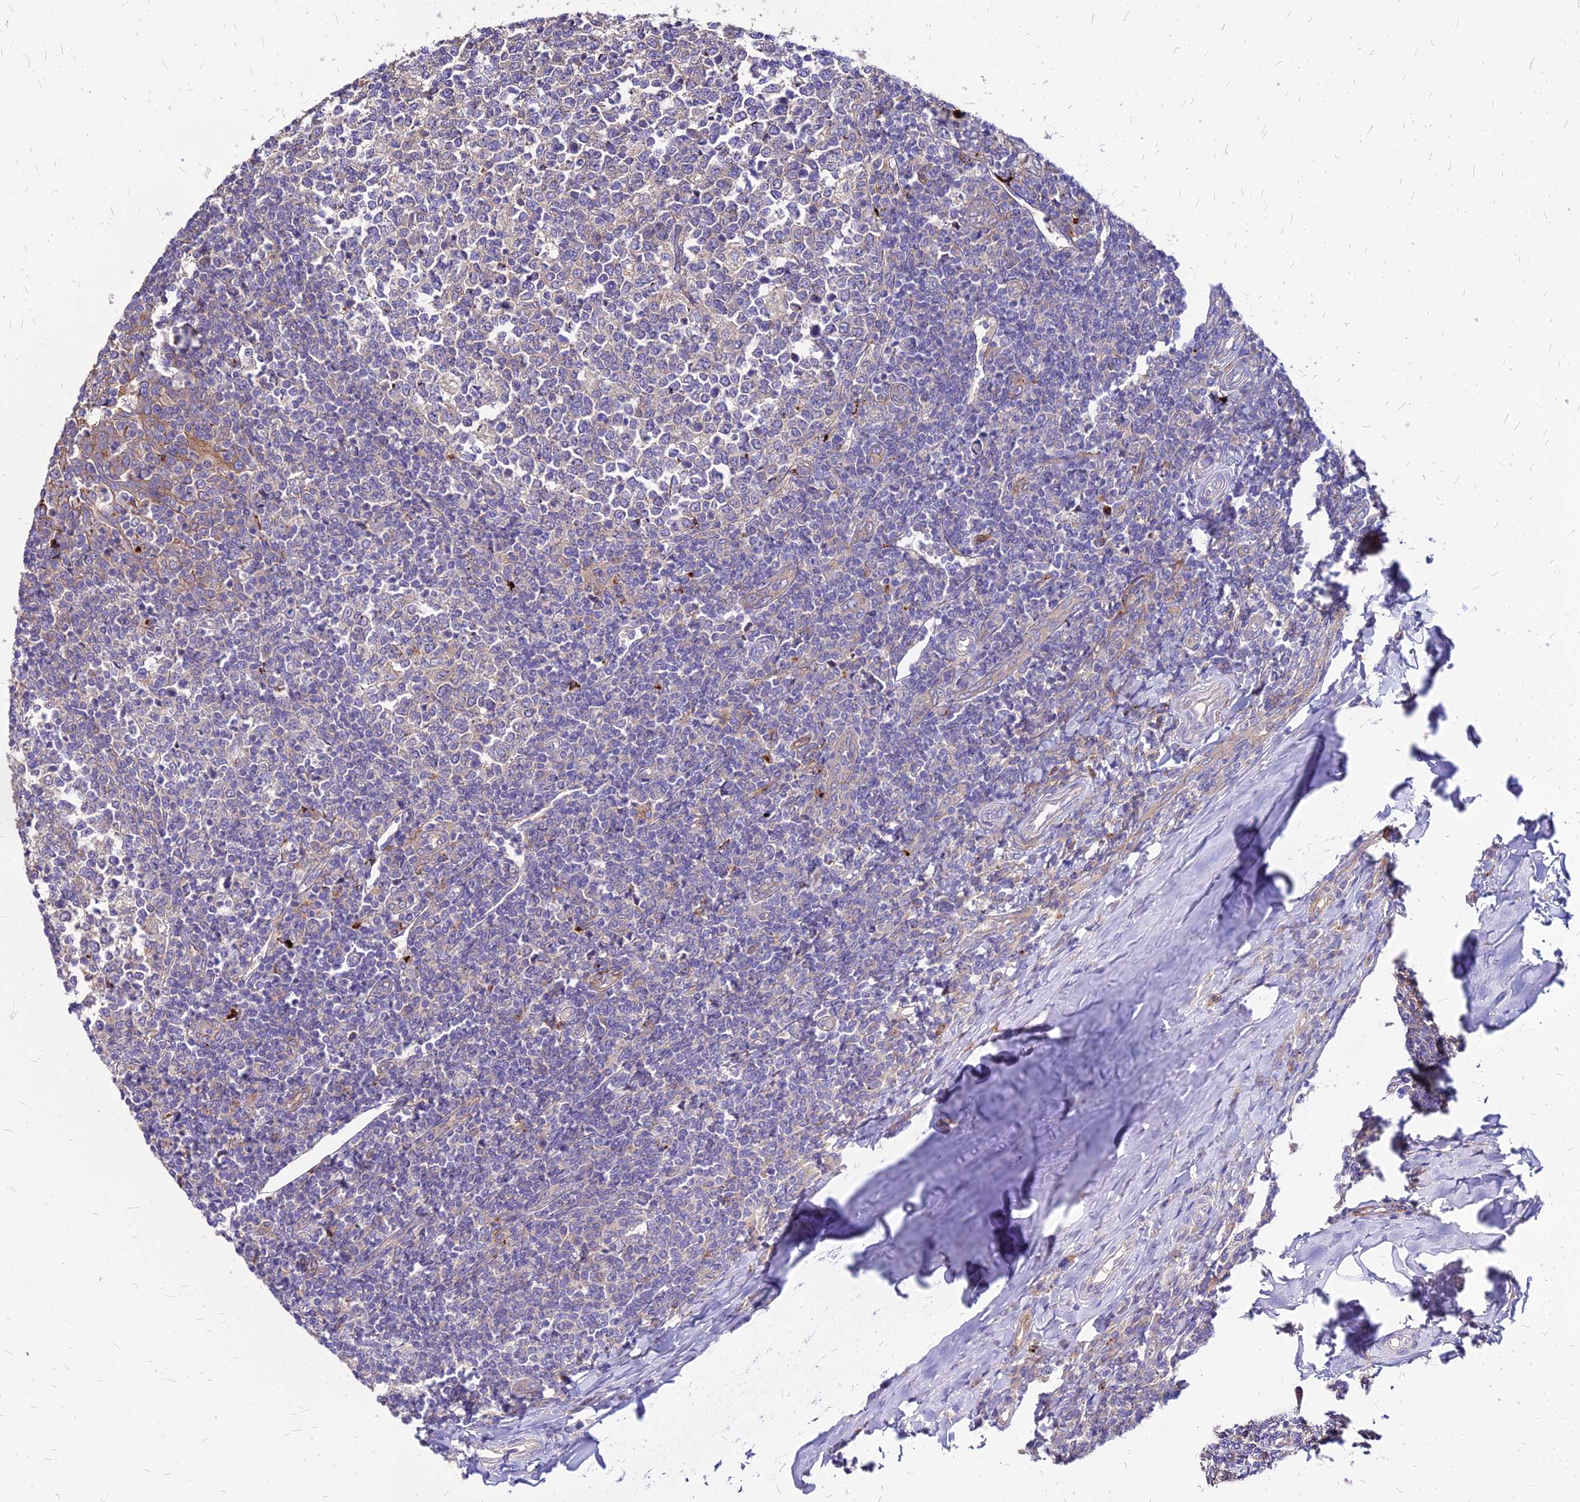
{"staining": {"intensity": "negative", "quantity": "none", "location": "none"}, "tissue": "tonsil", "cell_type": "Germinal center cells", "image_type": "normal", "snomed": [{"axis": "morphology", "description": "Normal tissue, NOS"}, {"axis": "topography", "description": "Tonsil"}], "caption": "An immunohistochemistry image of unremarkable tonsil is shown. There is no staining in germinal center cells of tonsil. (DAB immunohistochemistry with hematoxylin counter stain).", "gene": "COMMD10", "patient": {"sex": "female", "age": 19}}